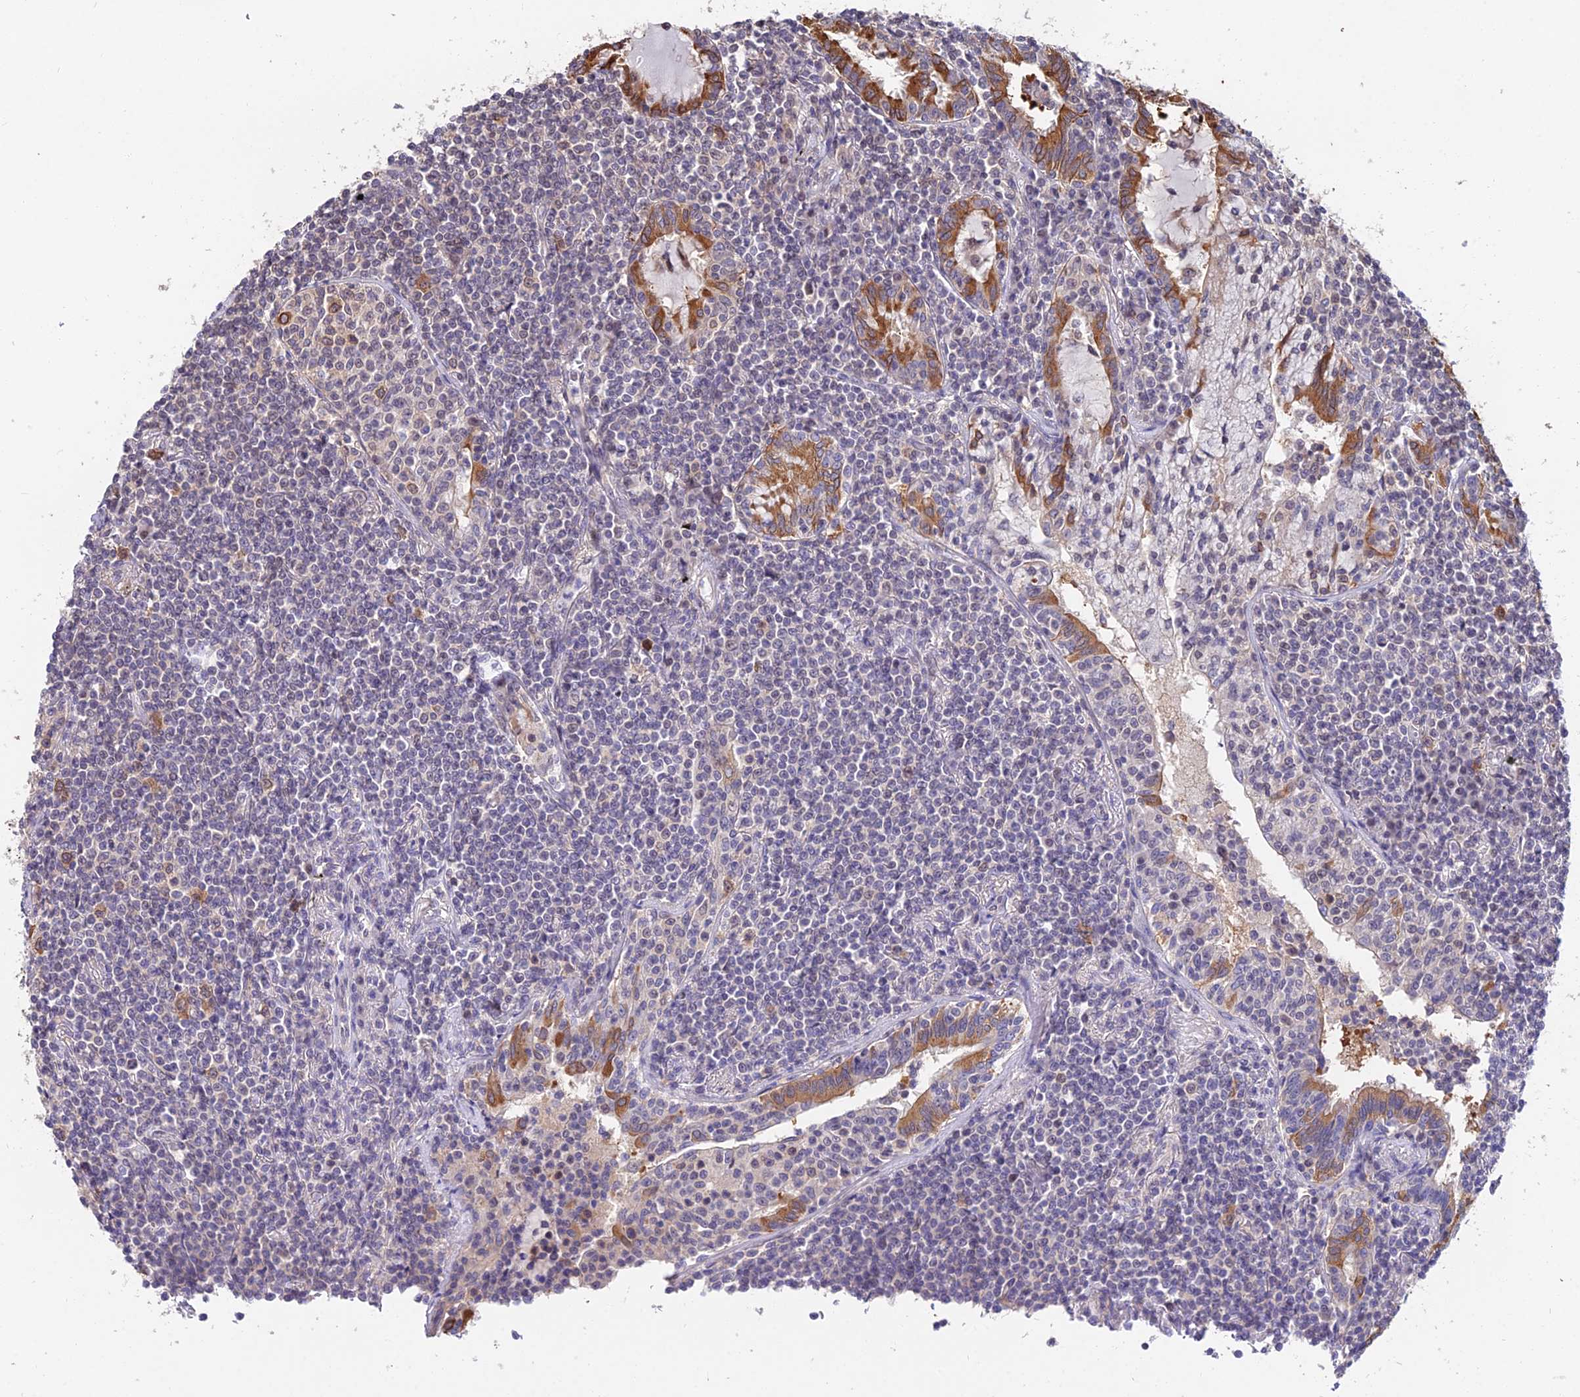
{"staining": {"intensity": "negative", "quantity": "none", "location": "none"}, "tissue": "lymphoma", "cell_type": "Tumor cells", "image_type": "cancer", "snomed": [{"axis": "morphology", "description": "Malignant lymphoma, non-Hodgkin's type, Low grade"}, {"axis": "topography", "description": "Lung"}], "caption": "Histopathology image shows no significant protein staining in tumor cells of malignant lymphoma, non-Hodgkin's type (low-grade).", "gene": "INPP4A", "patient": {"sex": "female", "age": 71}}